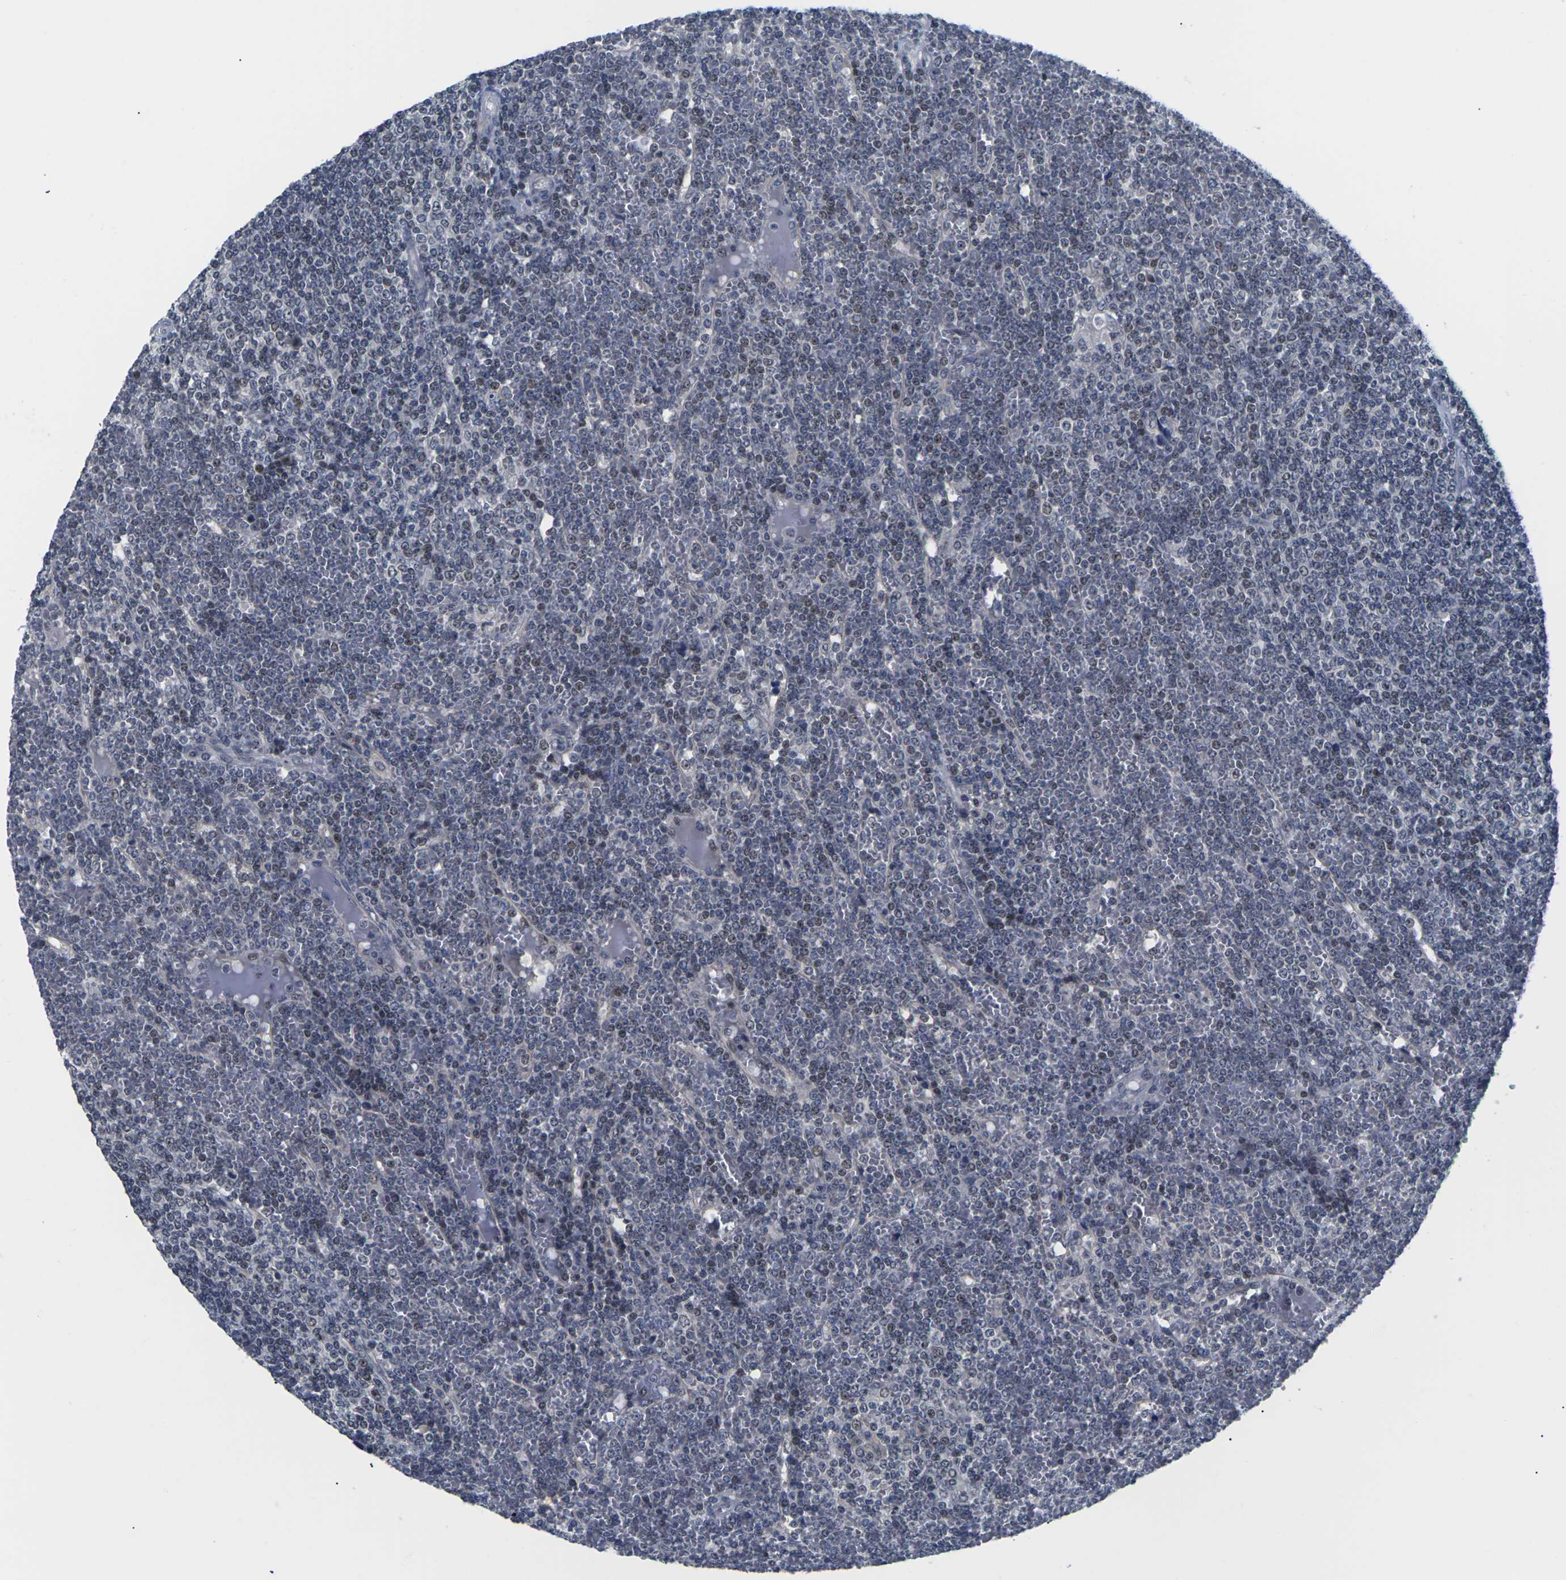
{"staining": {"intensity": "weak", "quantity": "<25%", "location": "nuclear"}, "tissue": "lymphoma", "cell_type": "Tumor cells", "image_type": "cancer", "snomed": [{"axis": "morphology", "description": "Malignant lymphoma, non-Hodgkin's type, Low grade"}, {"axis": "topography", "description": "Spleen"}], "caption": "Tumor cells are negative for protein expression in human low-grade malignant lymphoma, non-Hodgkin's type.", "gene": "ST6GAL2", "patient": {"sex": "female", "age": 19}}